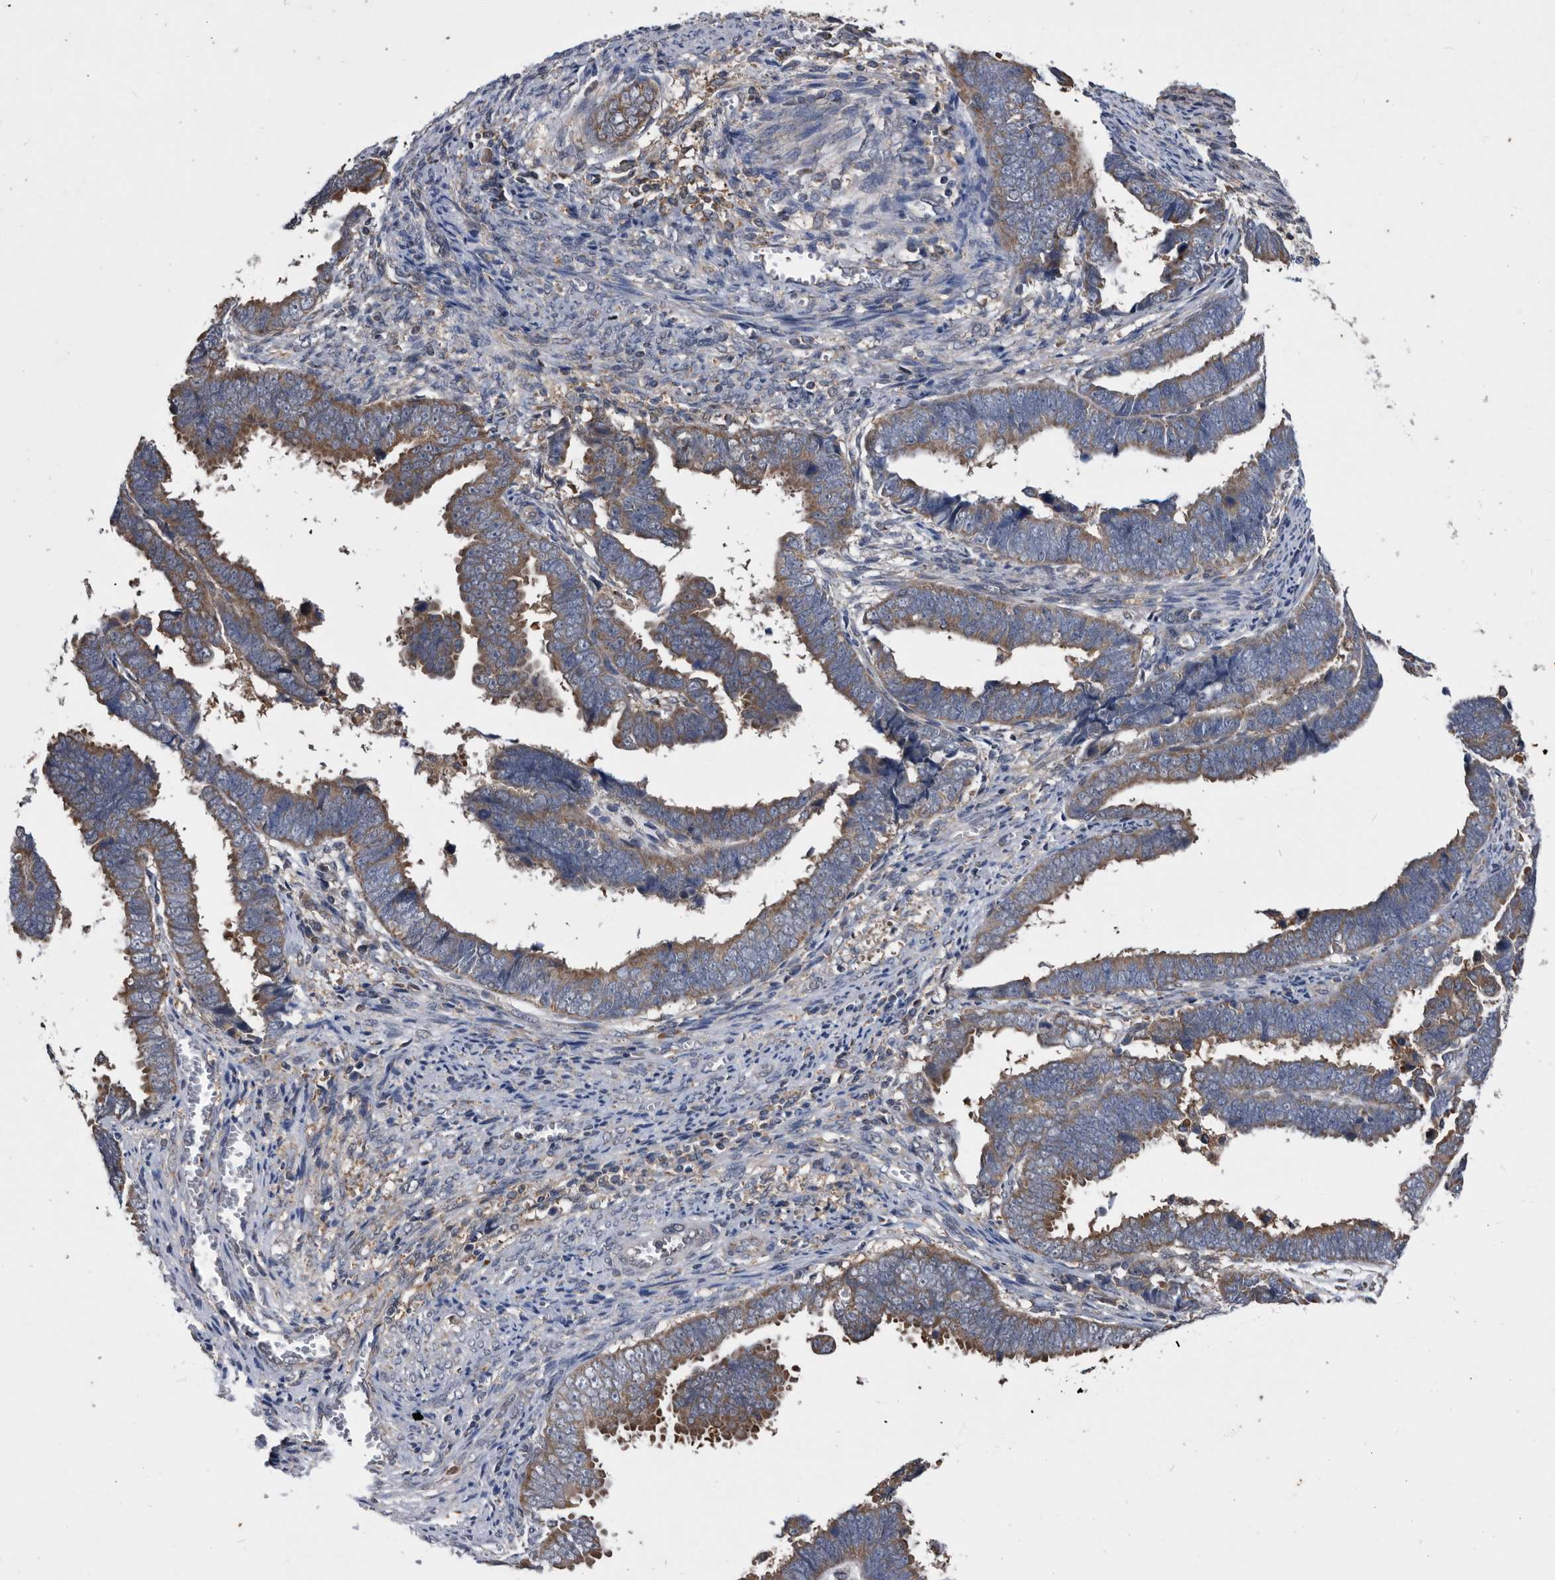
{"staining": {"intensity": "moderate", "quantity": ">75%", "location": "cytoplasmic/membranous"}, "tissue": "endometrial cancer", "cell_type": "Tumor cells", "image_type": "cancer", "snomed": [{"axis": "morphology", "description": "Adenocarcinoma, NOS"}, {"axis": "topography", "description": "Endometrium"}], "caption": "Moderate cytoplasmic/membranous protein expression is identified in about >75% of tumor cells in adenocarcinoma (endometrial).", "gene": "NRBP1", "patient": {"sex": "female", "age": 75}}